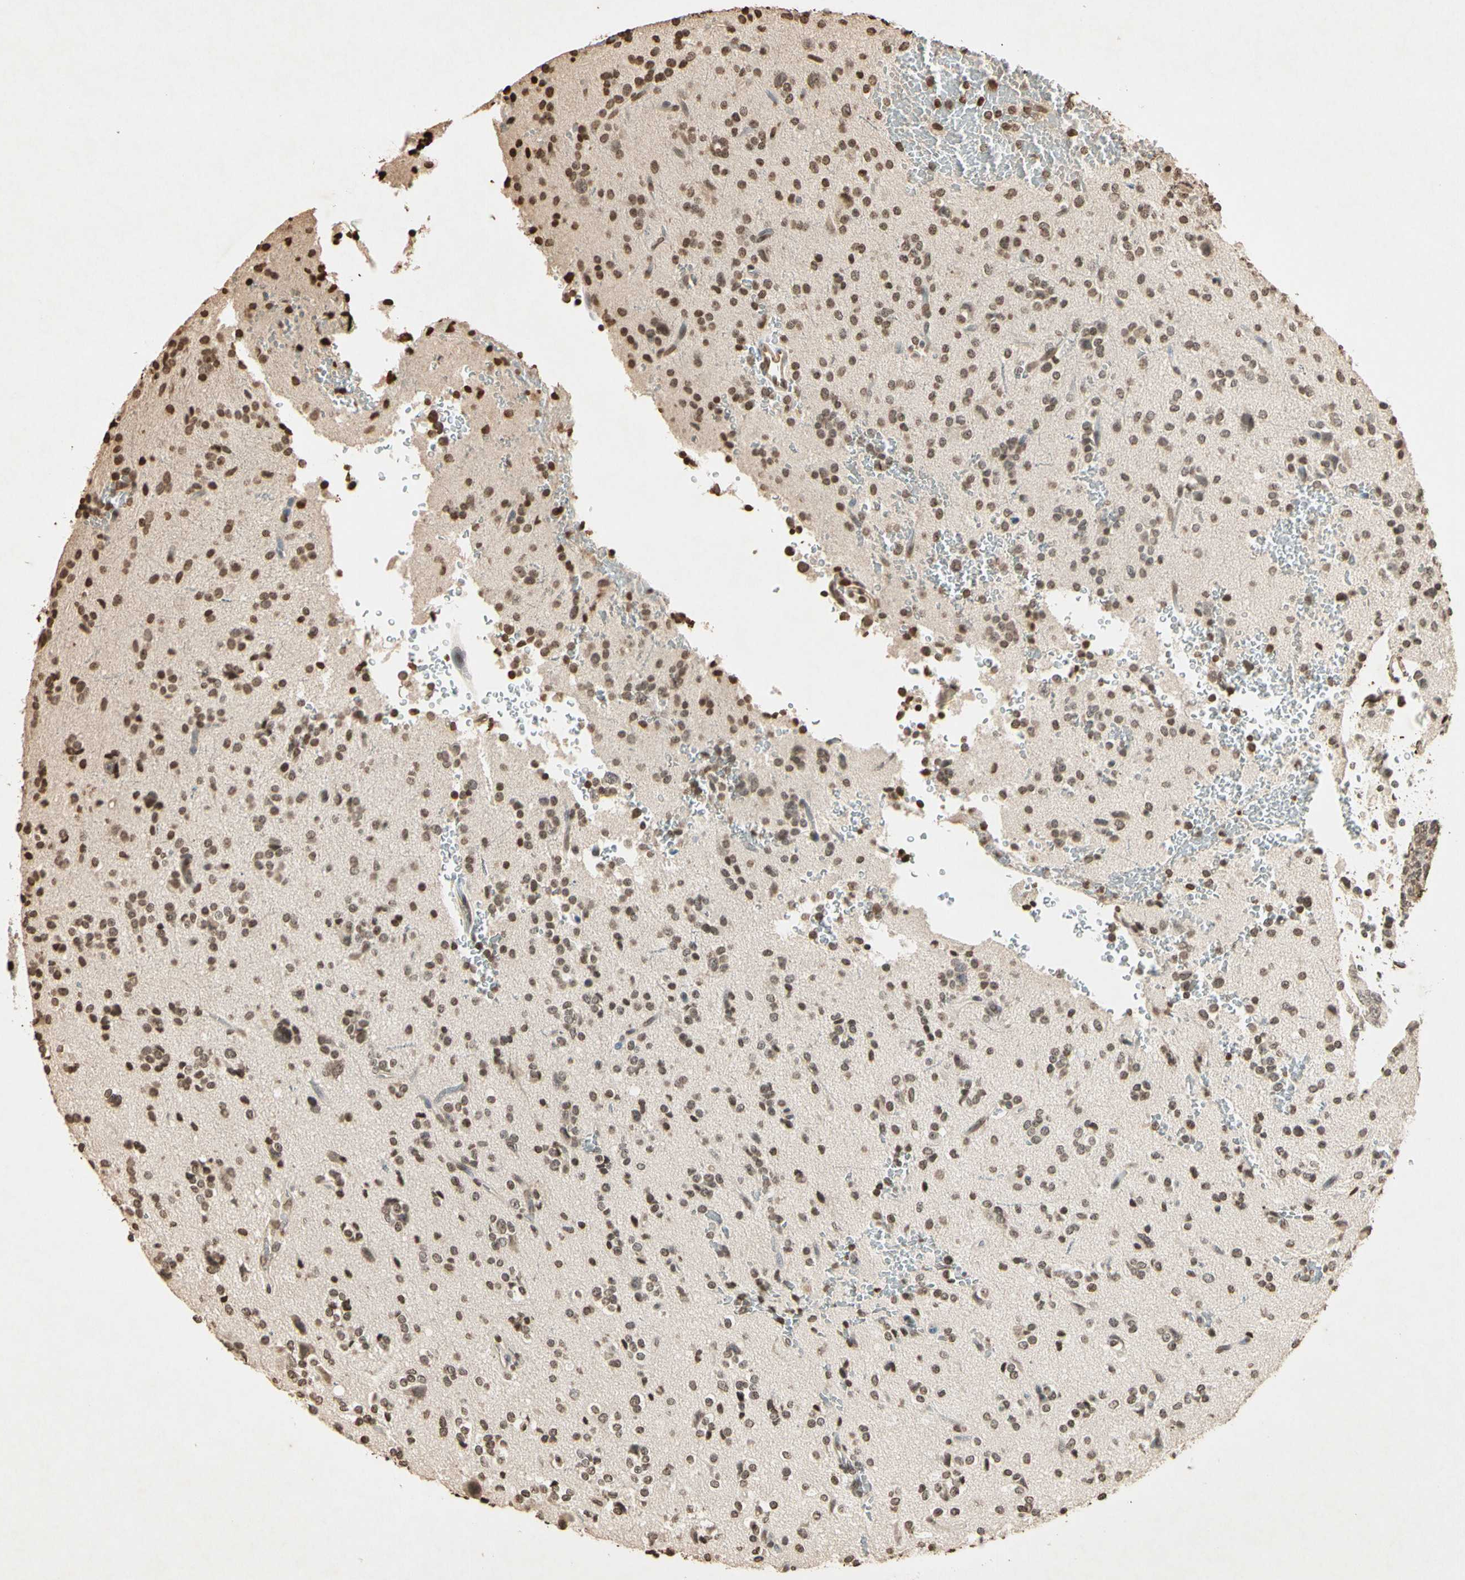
{"staining": {"intensity": "moderate", "quantity": ">75%", "location": "nuclear"}, "tissue": "glioma", "cell_type": "Tumor cells", "image_type": "cancer", "snomed": [{"axis": "morphology", "description": "Glioma, malignant, High grade"}, {"axis": "topography", "description": "Brain"}], "caption": "Protein staining reveals moderate nuclear staining in about >75% of tumor cells in high-grade glioma (malignant). (DAB = brown stain, brightfield microscopy at high magnification).", "gene": "TOP1", "patient": {"sex": "male", "age": 47}}